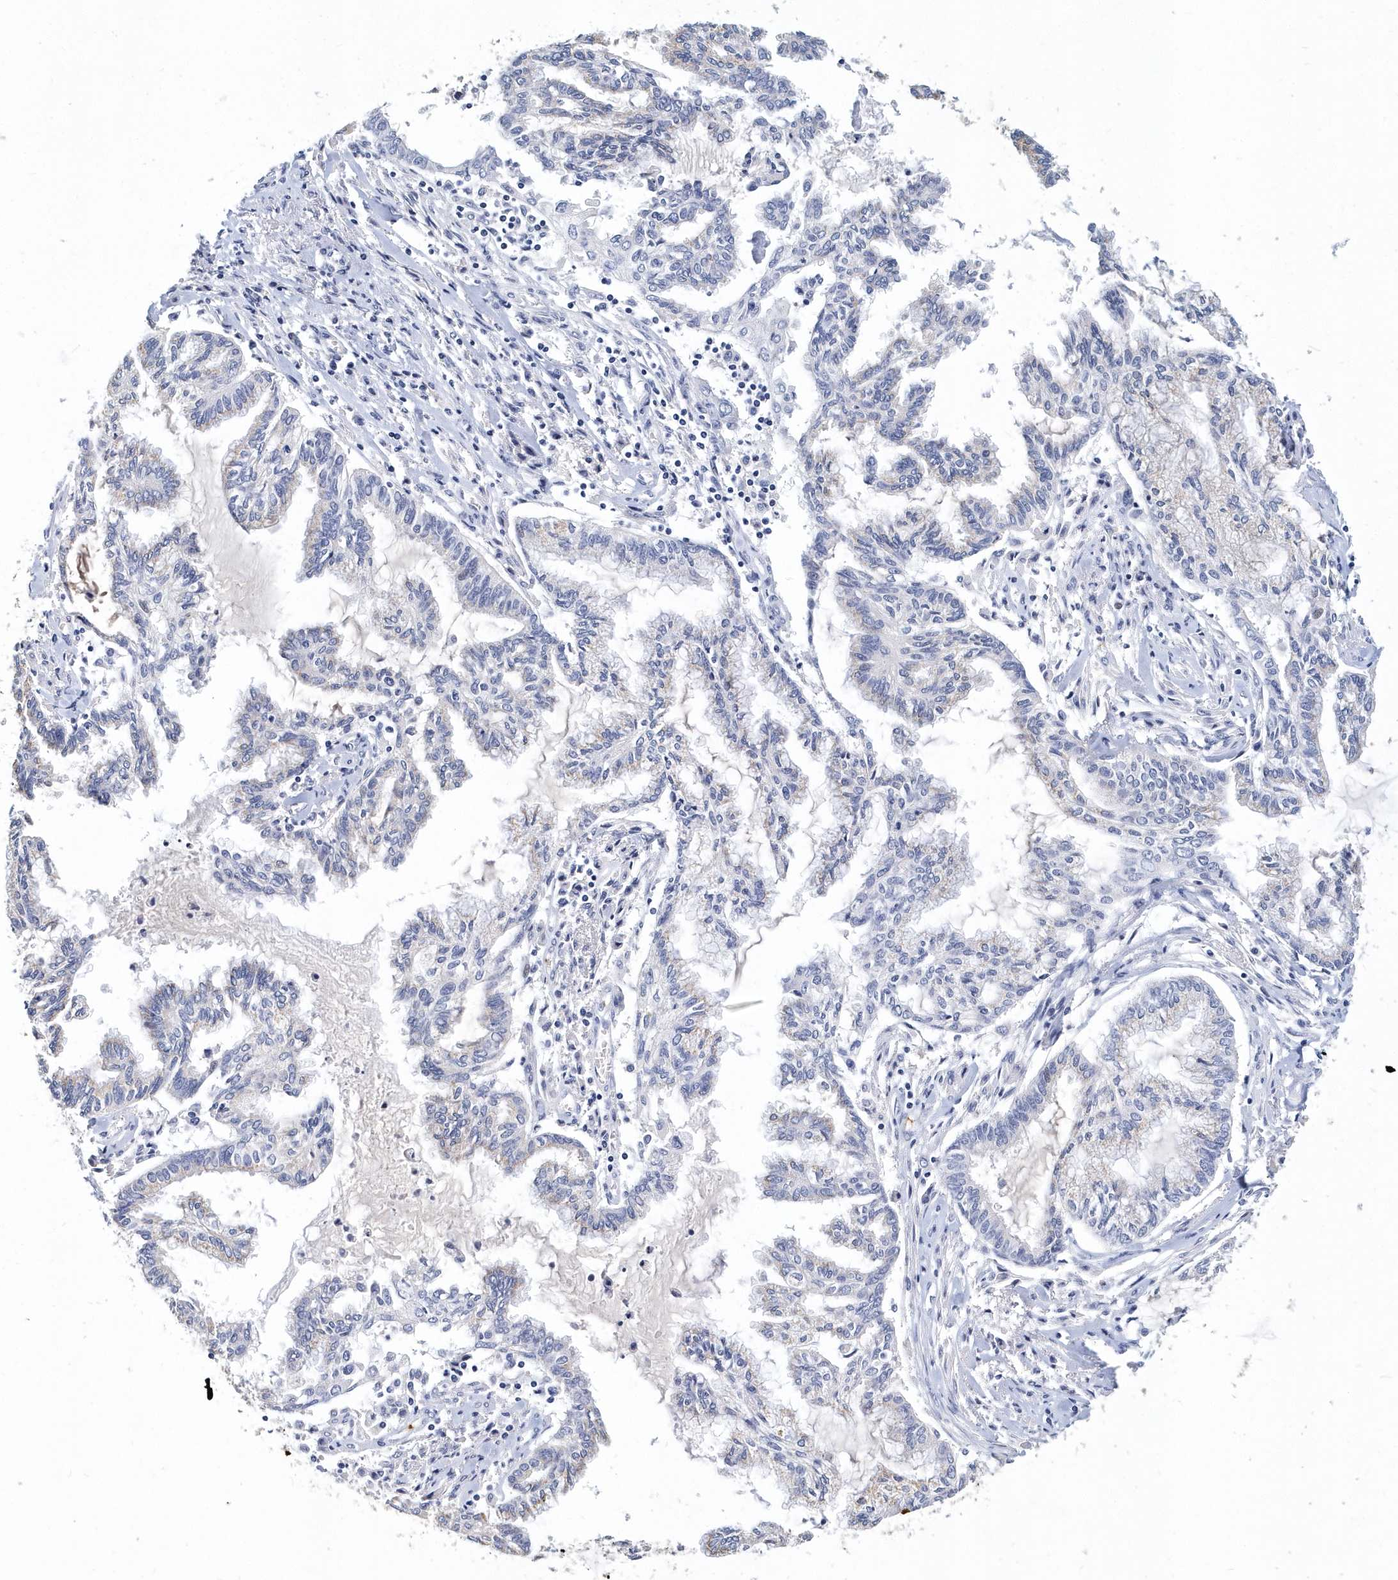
{"staining": {"intensity": "negative", "quantity": "none", "location": "none"}, "tissue": "endometrial cancer", "cell_type": "Tumor cells", "image_type": "cancer", "snomed": [{"axis": "morphology", "description": "Adenocarcinoma, NOS"}, {"axis": "topography", "description": "Endometrium"}], "caption": "DAB (3,3'-diaminobenzidine) immunohistochemical staining of human endometrial cancer displays no significant staining in tumor cells.", "gene": "ITGA2B", "patient": {"sex": "female", "age": 86}}